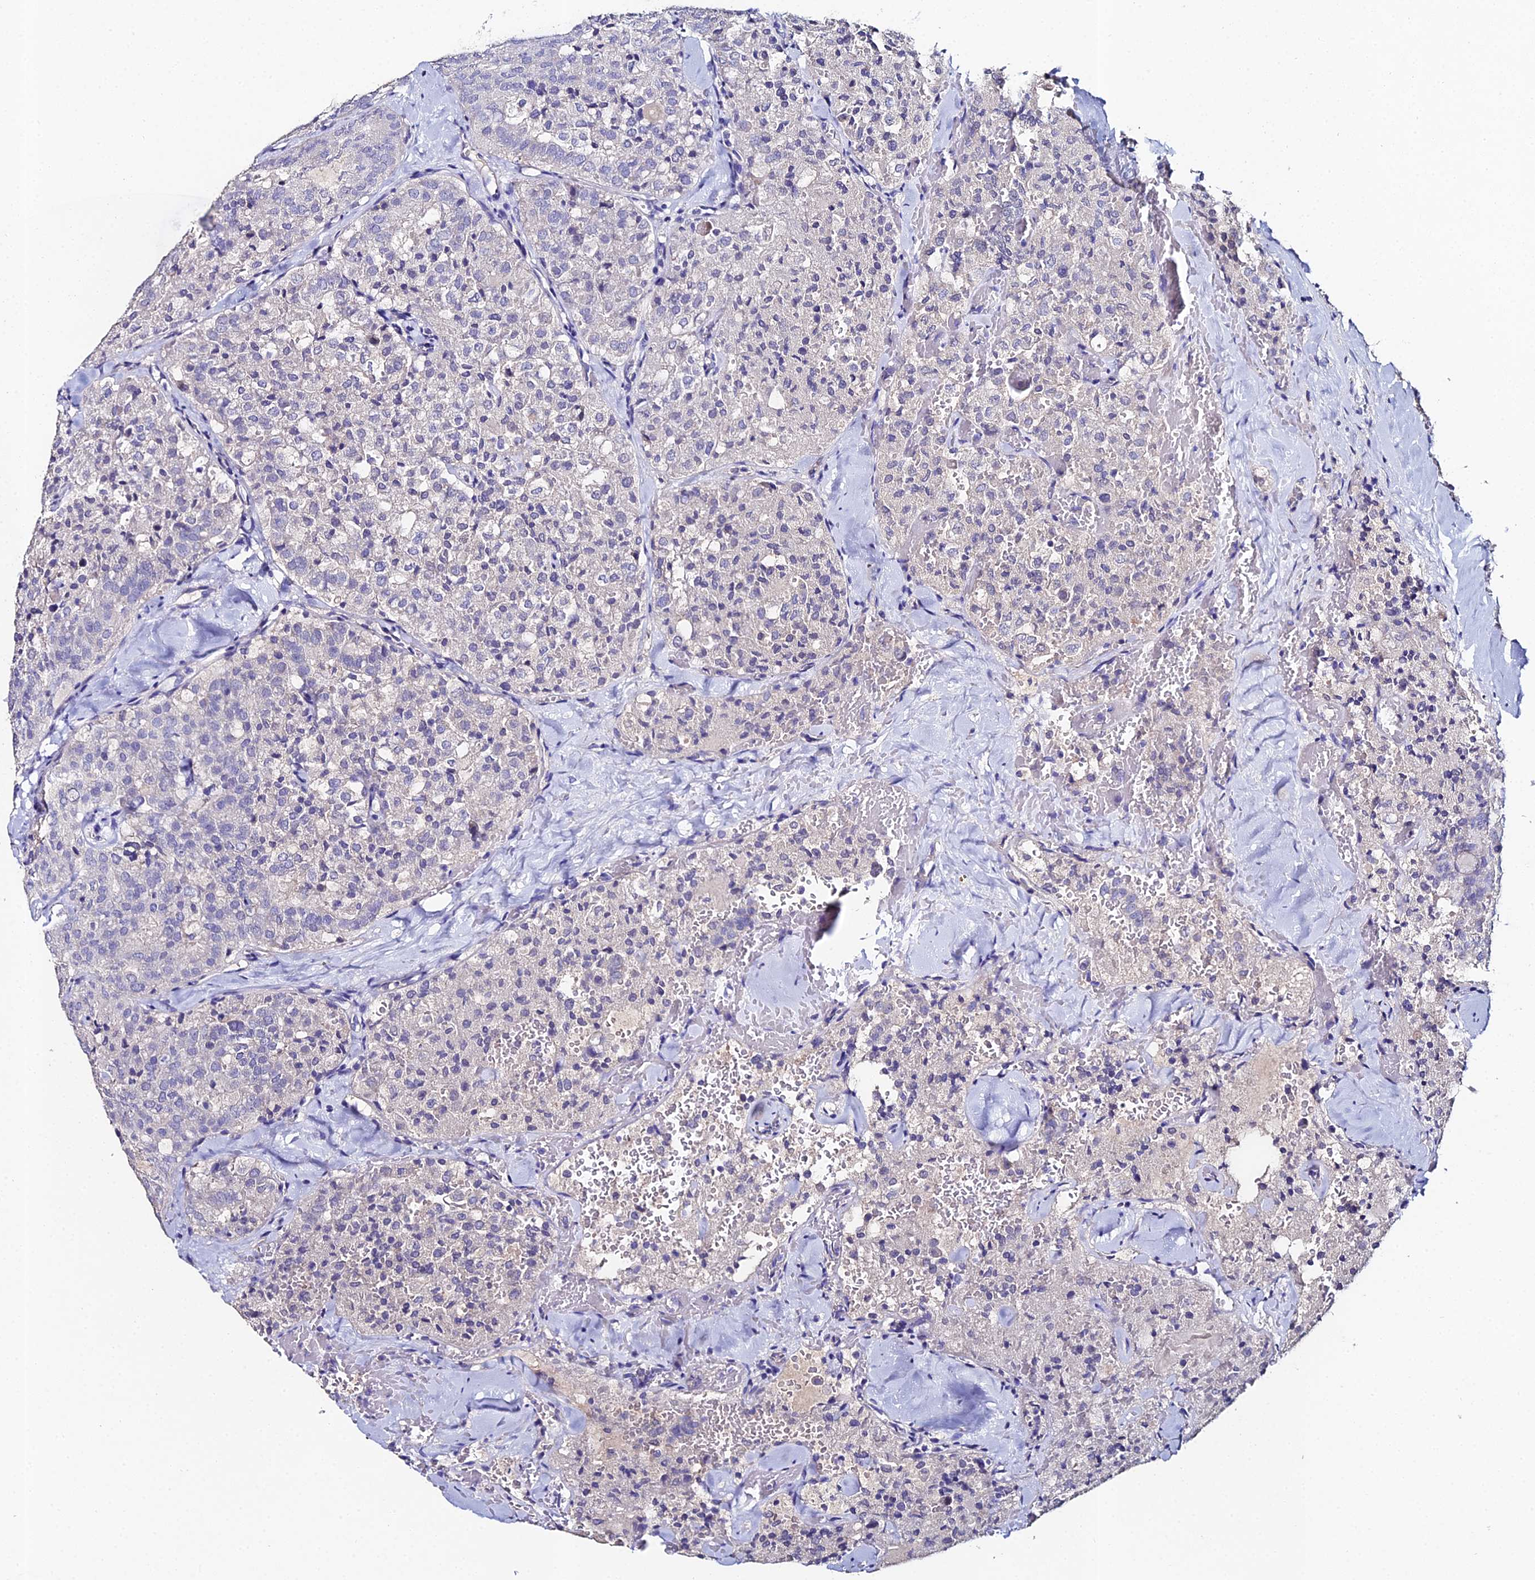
{"staining": {"intensity": "negative", "quantity": "none", "location": "none"}, "tissue": "thyroid cancer", "cell_type": "Tumor cells", "image_type": "cancer", "snomed": [{"axis": "morphology", "description": "Follicular adenoma carcinoma, NOS"}, {"axis": "topography", "description": "Thyroid gland"}], "caption": "Photomicrograph shows no protein positivity in tumor cells of thyroid cancer (follicular adenoma carcinoma) tissue.", "gene": "ESRRG", "patient": {"sex": "male", "age": 75}}